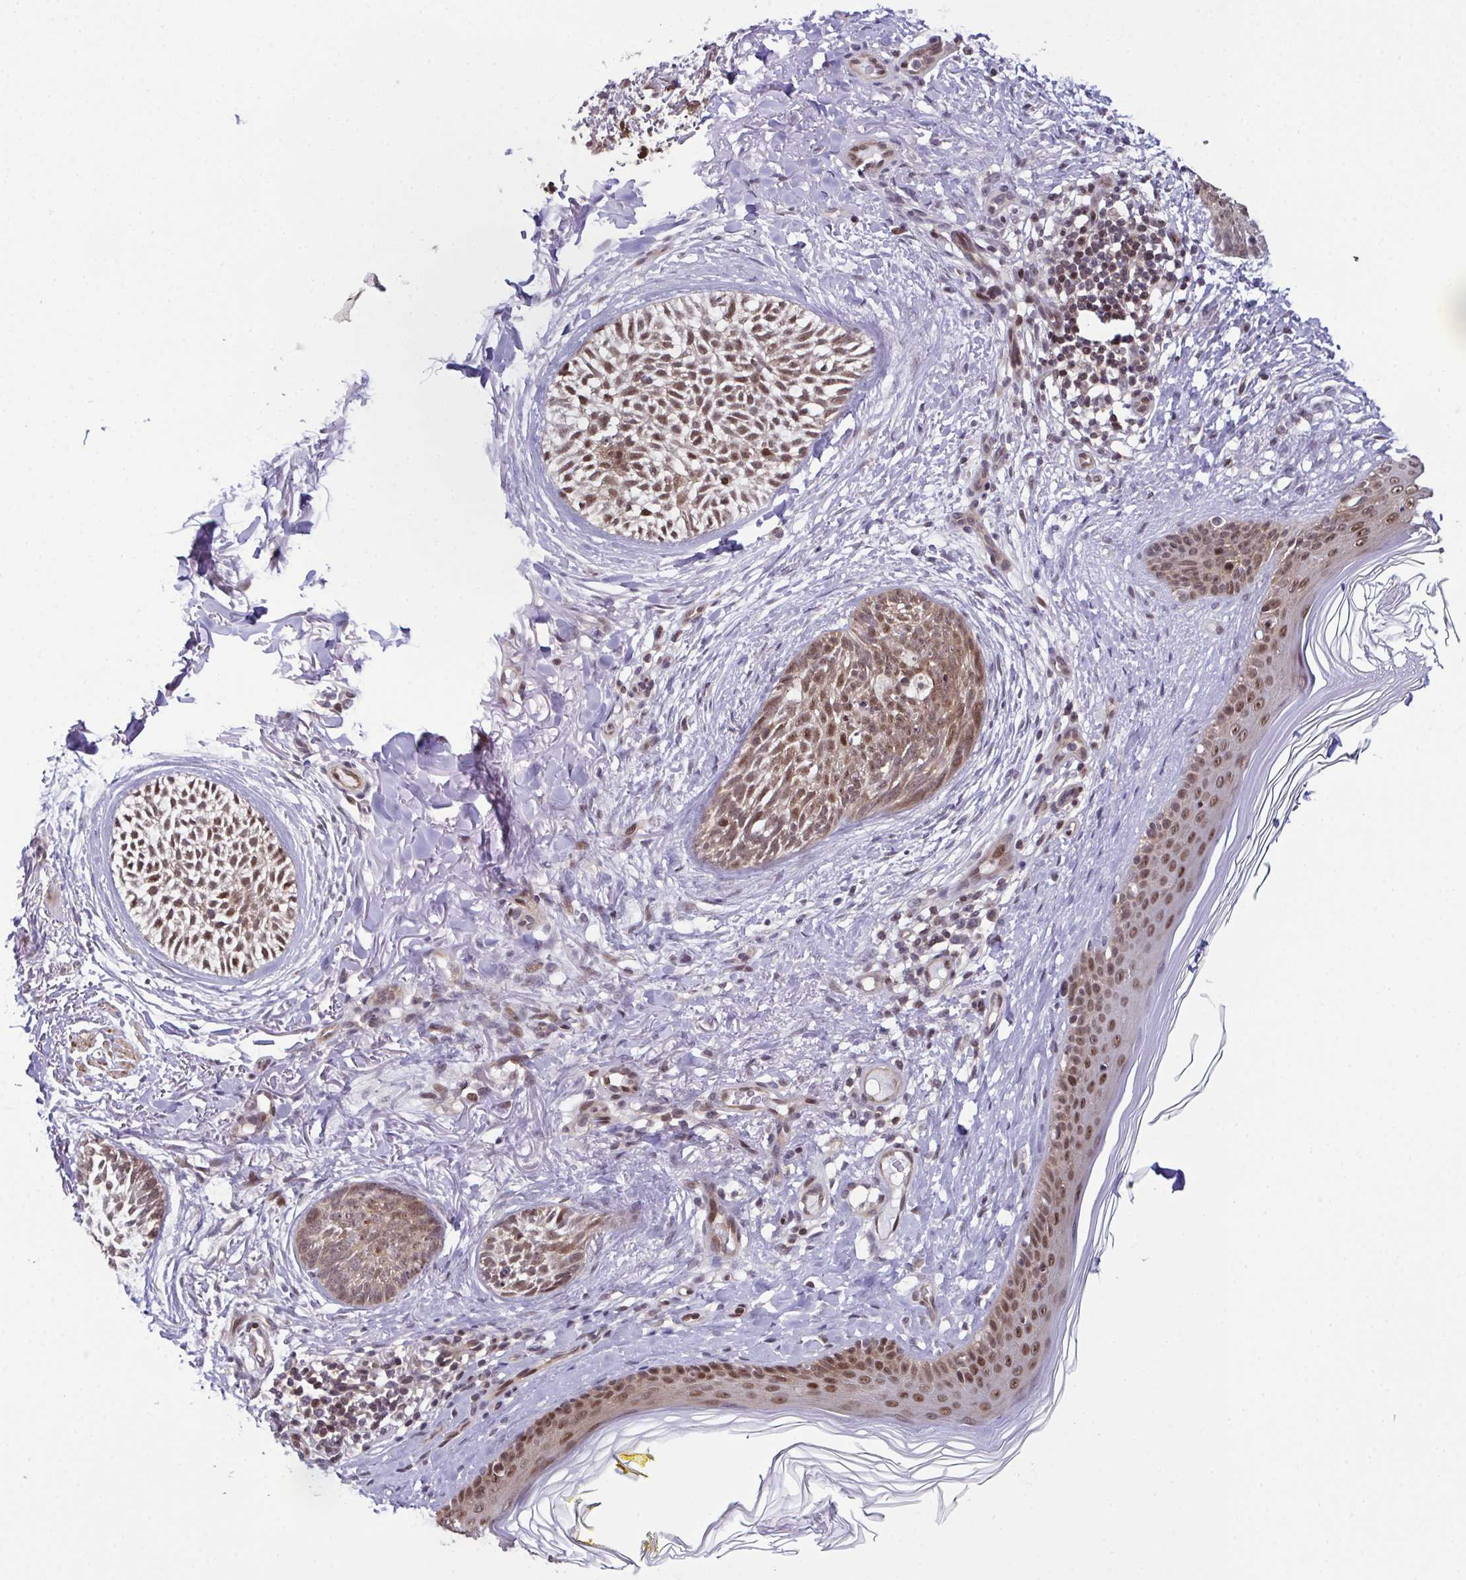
{"staining": {"intensity": "moderate", "quantity": ">75%", "location": "cytoplasmic/membranous,nuclear"}, "tissue": "skin cancer", "cell_type": "Tumor cells", "image_type": "cancer", "snomed": [{"axis": "morphology", "description": "Basal cell carcinoma"}, {"axis": "topography", "description": "Skin"}], "caption": "IHC staining of basal cell carcinoma (skin), which reveals medium levels of moderate cytoplasmic/membranous and nuclear expression in approximately >75% of tumor cells indicating moderate cytoplasmic/membranous and nuclear protein staining. The staining was performed using DAB (brown) for protein detection and nuclei were counterstained in hematoxylin (blue).", "gene": "DNAJB1", "patient": {"sex": "female", "age": 68}}